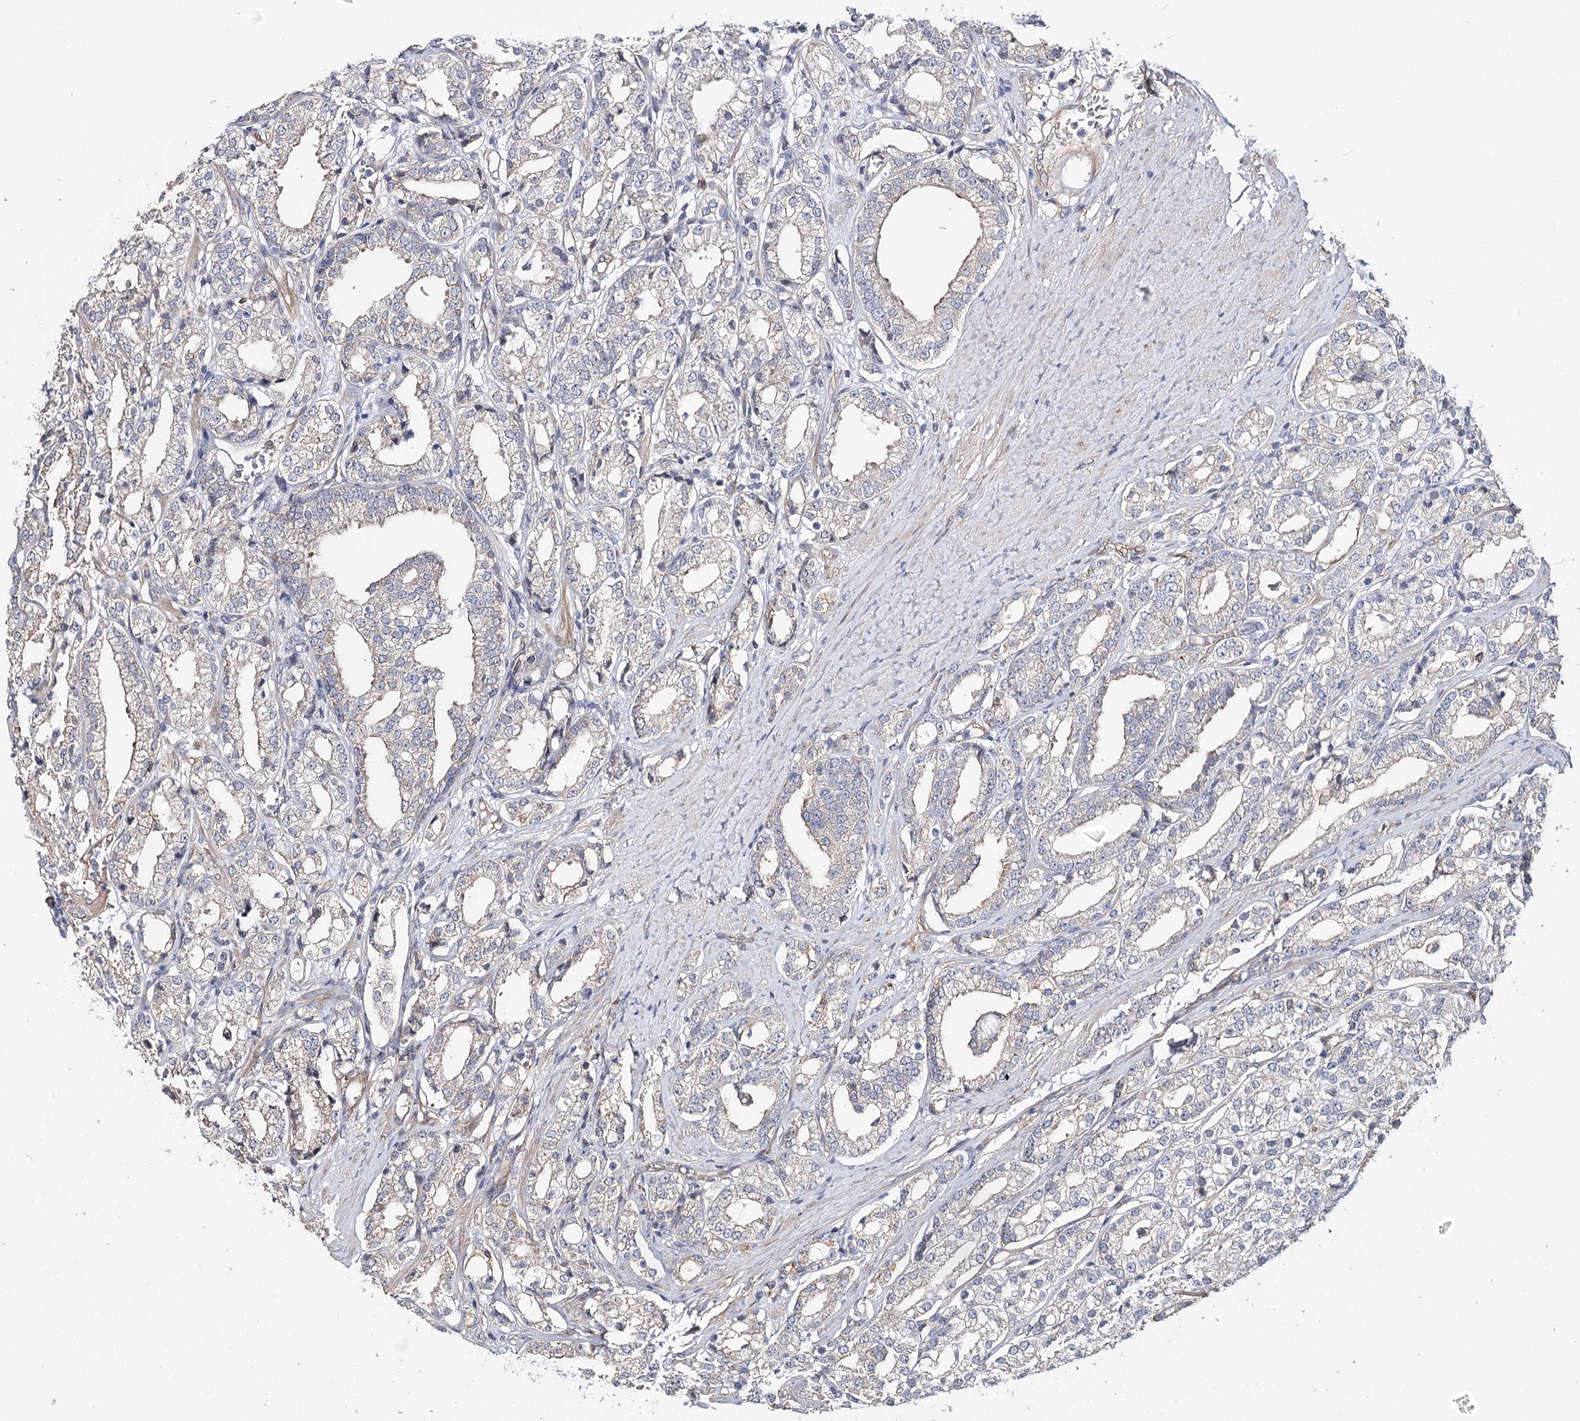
{"staining": {"intensity": "weak", "quantity": "<25%", "location": "cytoplasmic/membranous"}, "tissue": "prostate cancer", "cell_type": "Tumor cells", "image_type": "cancer", "snomed": [{"axis": "morphology", "description": "Adenocarcinoma, High grade"}, {"axis": "topography", "description": "Prostate"}], "caption": "The histopathology image displays no staining of tumor cells in prostate cancer (high-grade adenocarcinoma).", "gene": "TMEM218", "patient": {"sex": "male", "age": 69}}